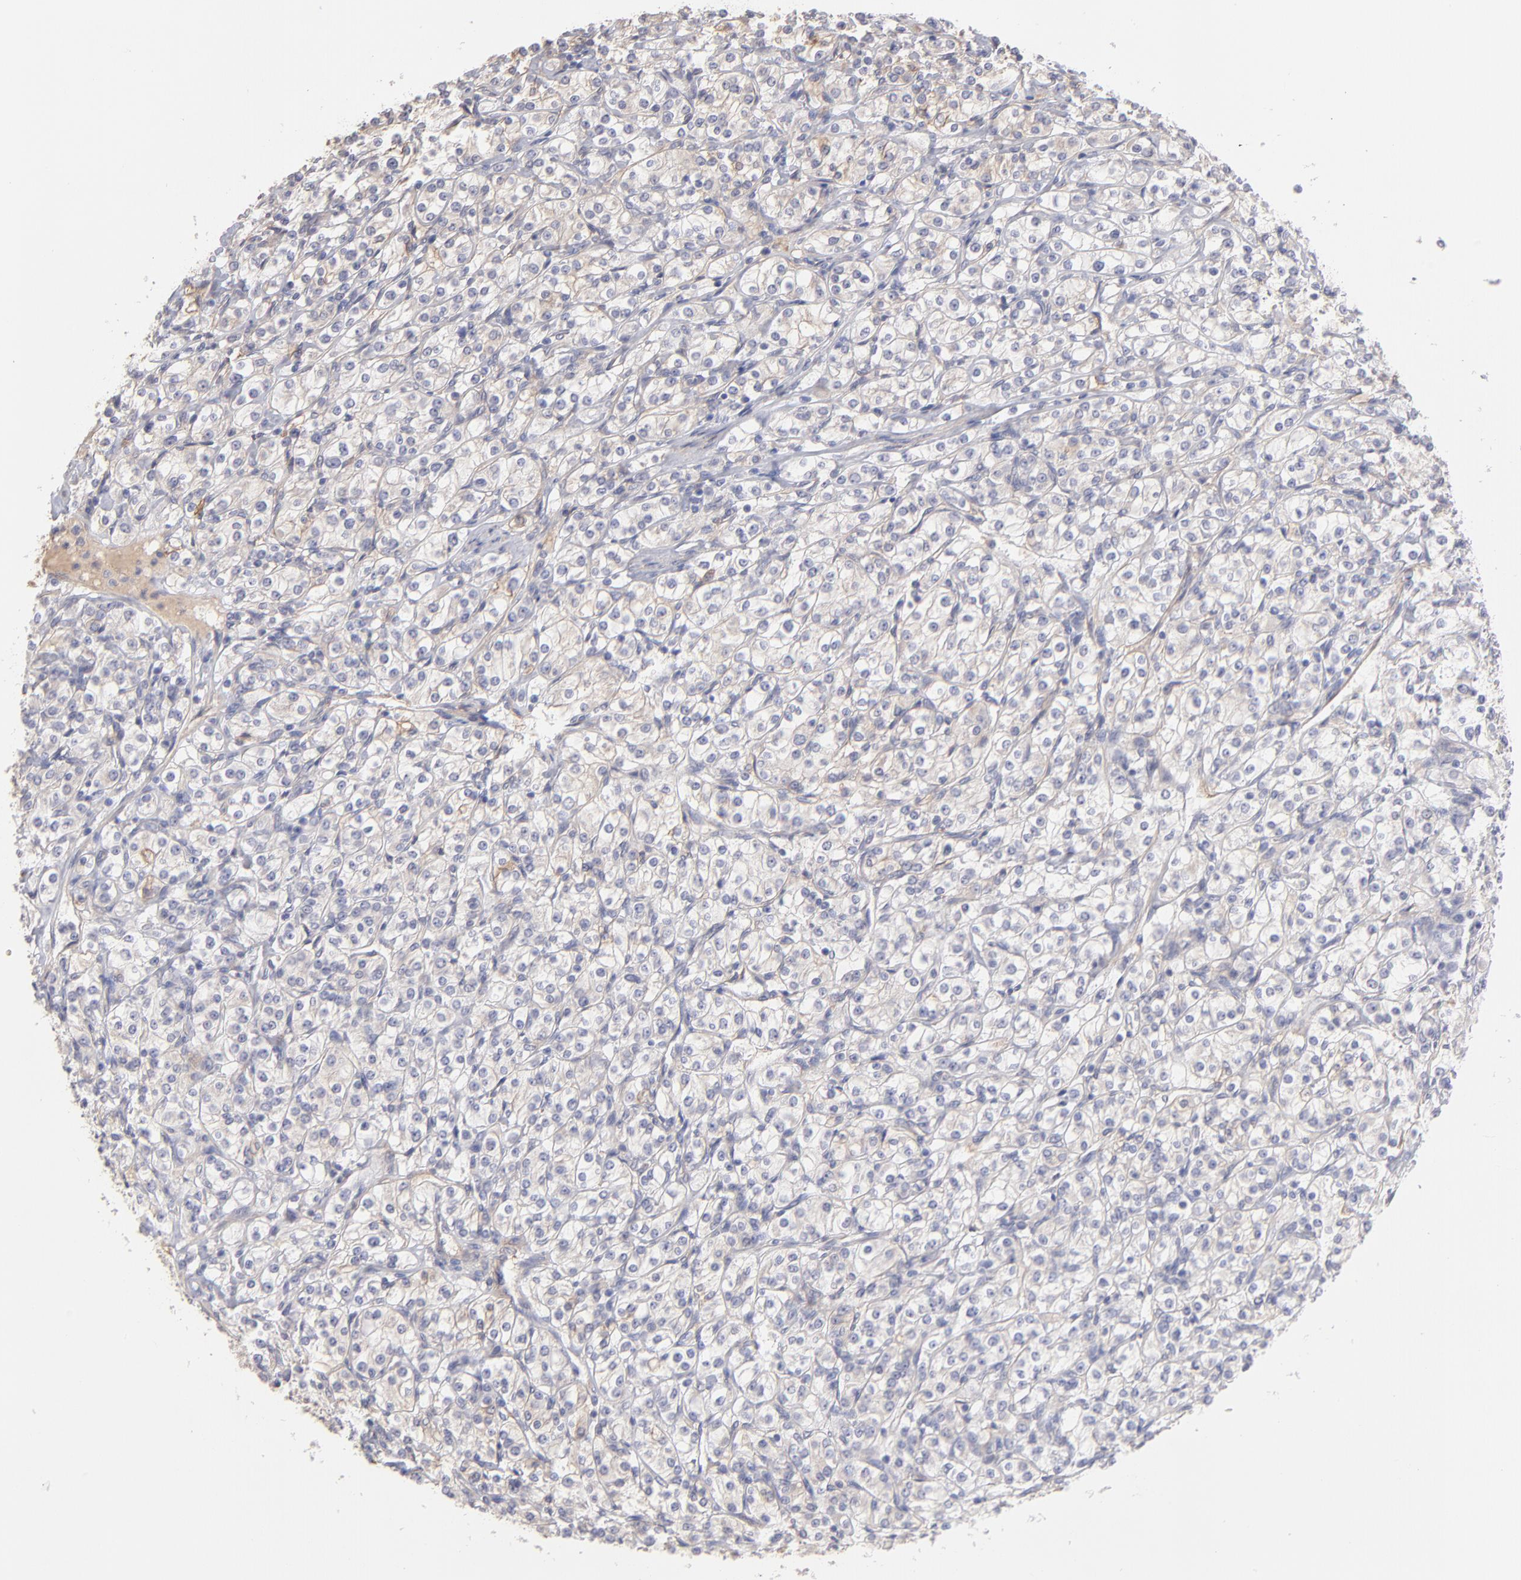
{"staining": {"intensity": "negative", "quantity": "none", "location": "none"}, "tissue": "renal cancer", "cell_type": "Tumor cells", "image_type": "cancer", "snomed": [{"axis": "morphology", "description": "Adenocarcinoma, NOS"}, {"axis": "topography", "description": "Kidney"}], "caption": "Adenocarcinoma (renal) was stained to show a protein in brown. There is no significant expression in tumor cells. The staining is performed using DAB brown chromogen with nuclei counter-stained in using hematoxylin.", "gene": "F13B", "patient": {"sex": "male", "age": 77}}